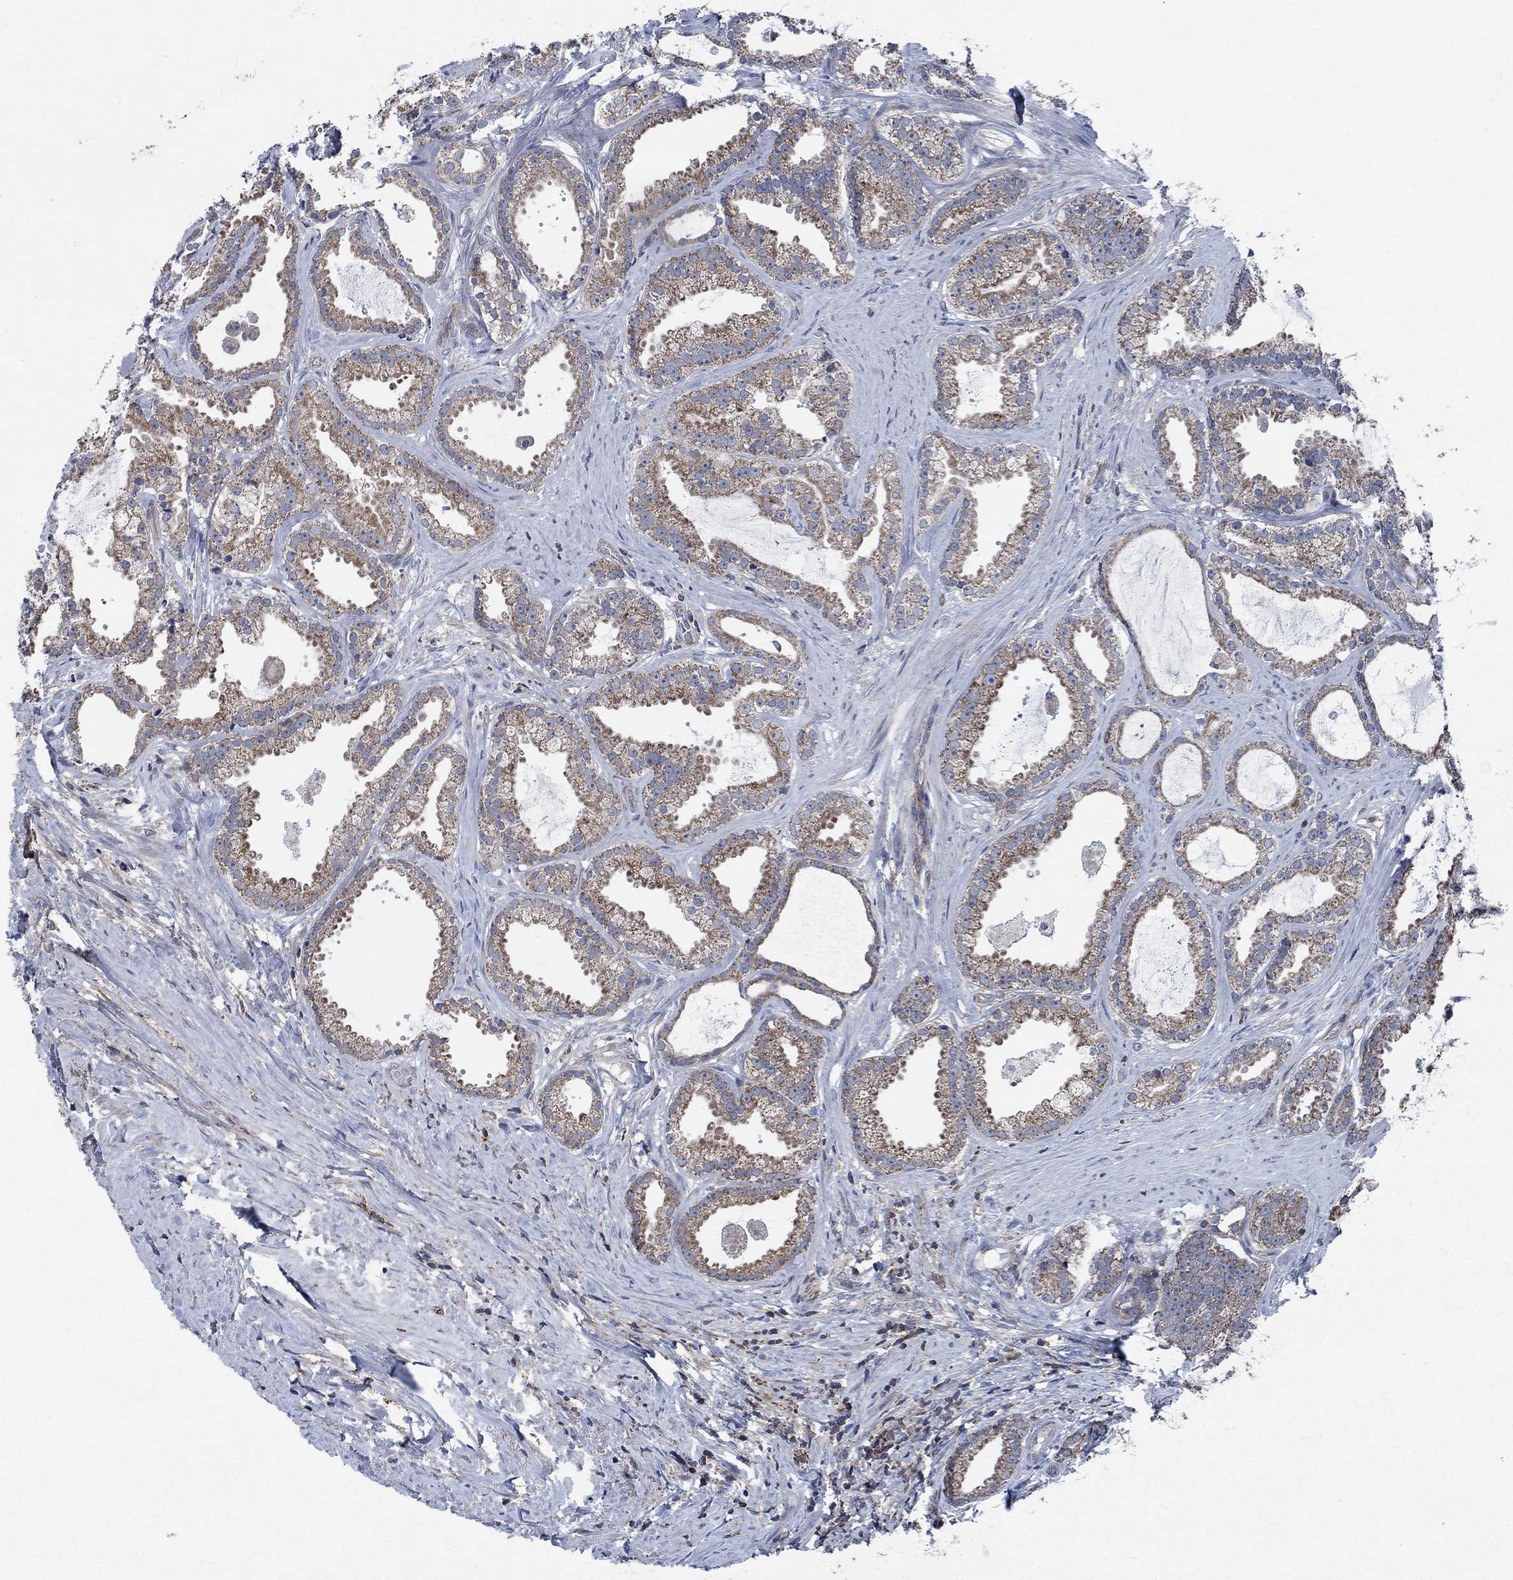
{"staining": {"intensity": "moderate", "quantity": ">75%", "location": "cytoplasmic/membranous"}, "tissue": "prostate cancer", "cell_type": "Tumor cells", "image_type": "cancer", "snomed": [{"axis": "morphology", "description": "Adenocarcinoma, NOS"}, {"axis": "morphology", "description": "Adenocarcinoma, High grade"}, {"axis": "topography", "description": "Prostate"}], "caption": "Immunohistochemistry (IHC) (DAB) staining of human prostate adenocarcinoma reveals moderate cytoplasmic/membranous protein staining in approximately >75% of tumor cells.", "gene": "STXBP6", "patient": {"sex": "male", "age": 64}}